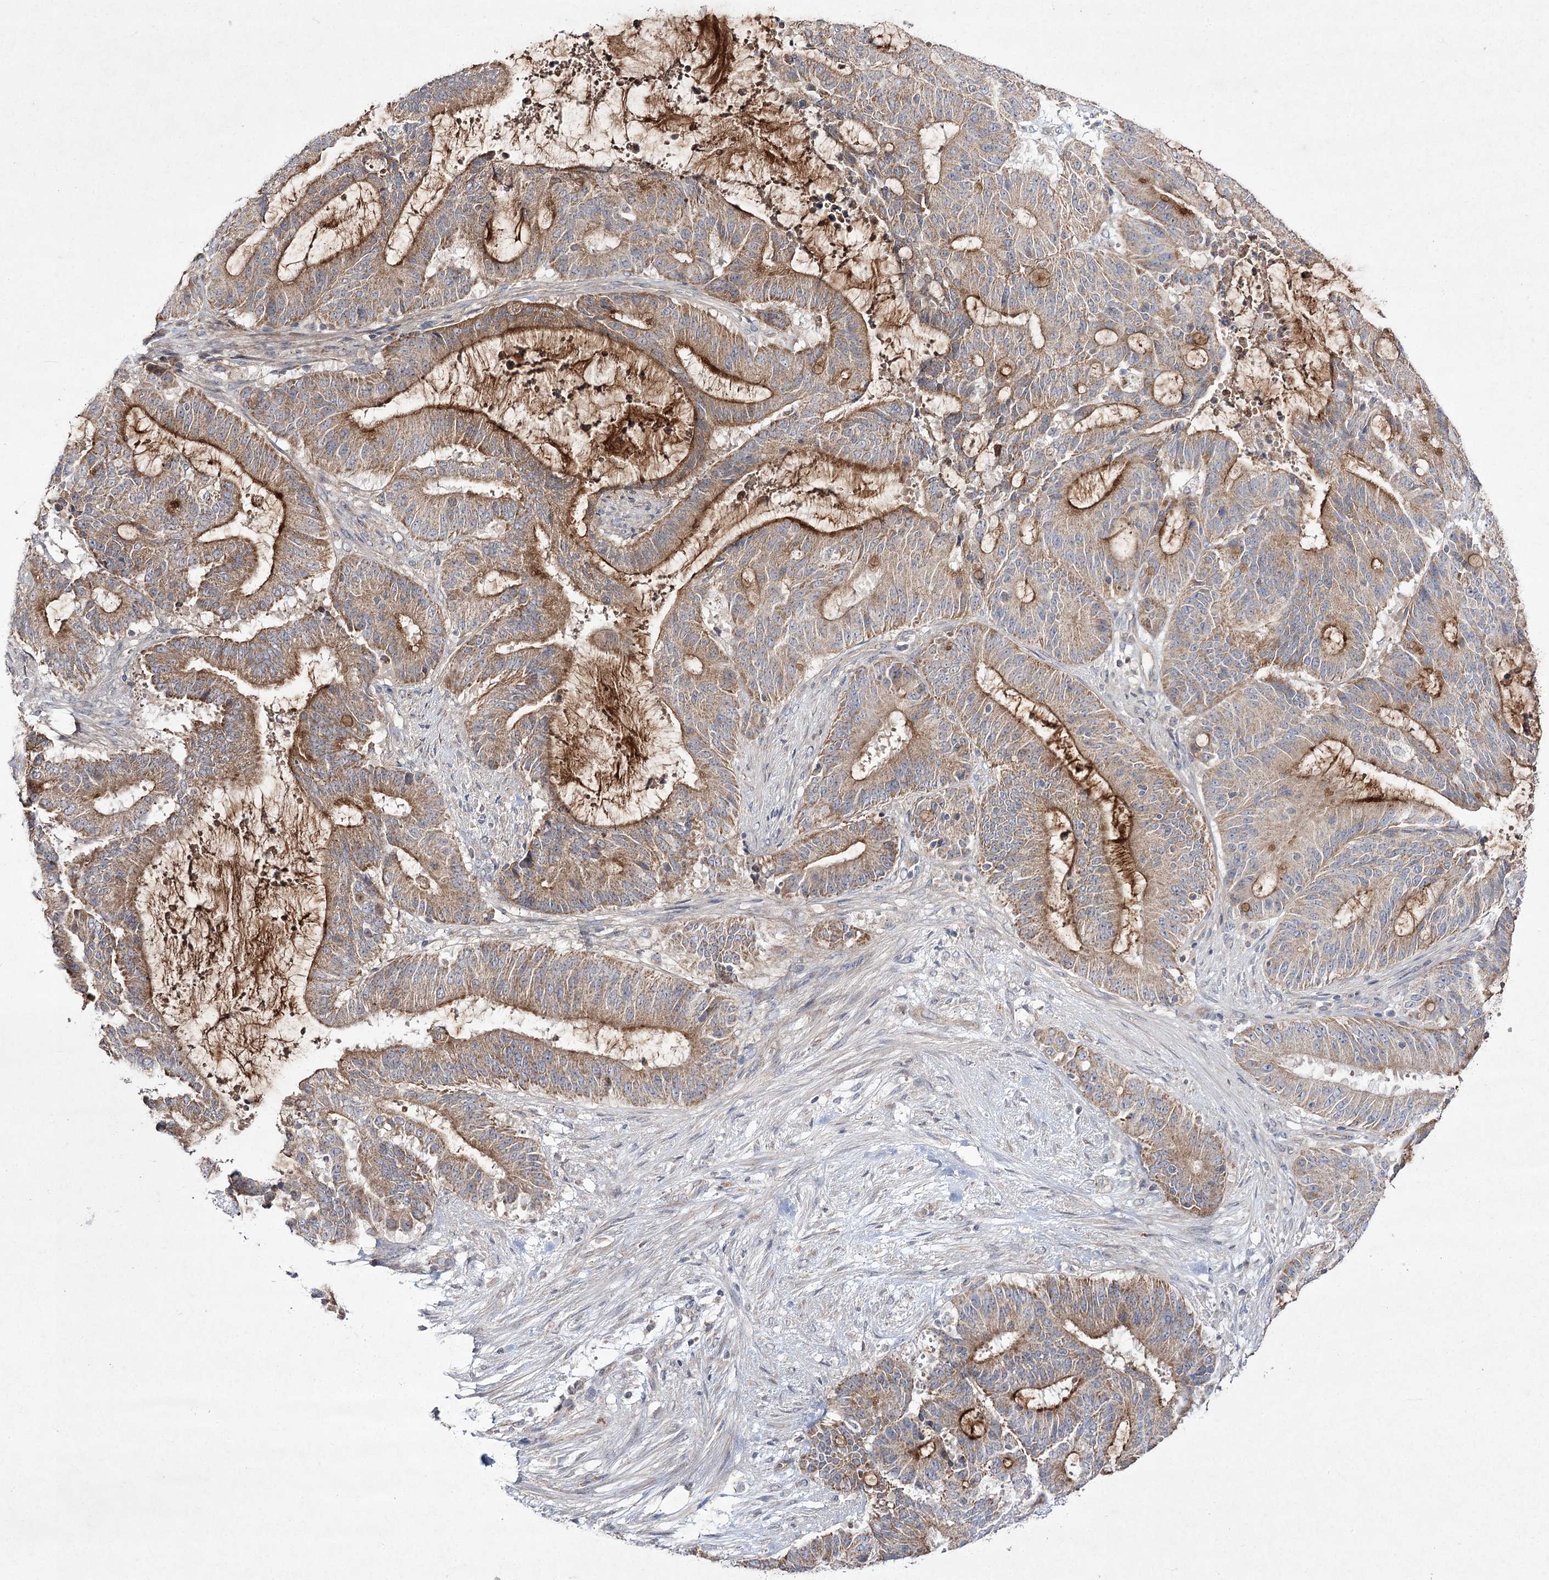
{"staining": {"intensity": "strong", "quantity": "25%-75%", "location": "cytoplasmic/membranous"}, "tissue": "liver cancer", "cell_type": "Tumor cells", "image_type": "cancer", "snomed": [{"axis": "morphology", "description": "Normal tissue, NOS"}, {"axis": "morphology", "description": "Cholangiocarcinoma"}, {"axis": "topography", "description": "Liver"}, {"axis": "topography", "description": "Peripheral nerve tissue"}], "caption": "The histopathology image exhibits staining of liver cancer (cholangiocarcinoma), revealing strong cytoplasmic/membranous protein positivity (brown color) within tumor cells.", "gene": "FANCL", "patient": {"sex": "female", "age": 73}}